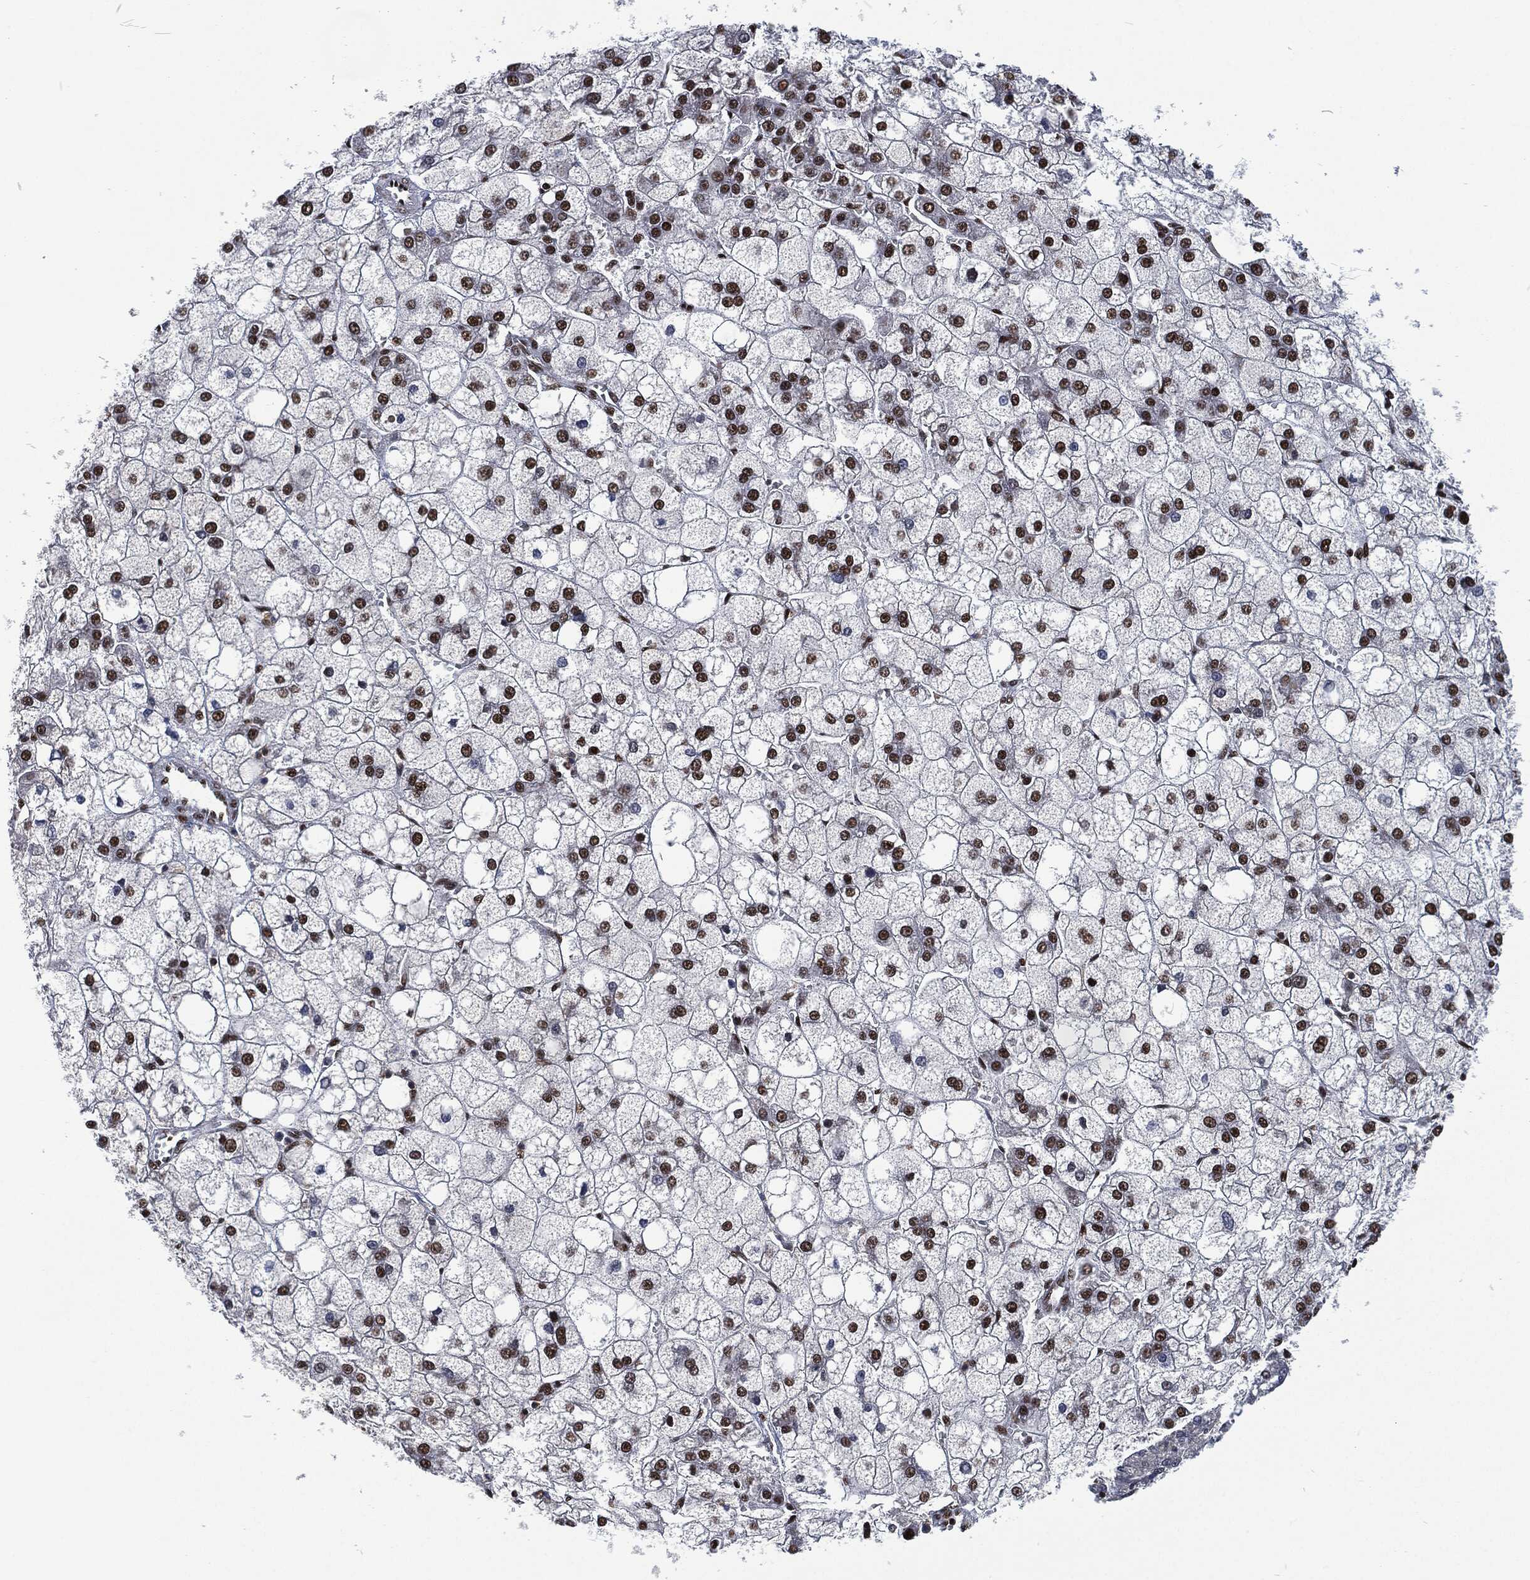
{"staining": {"intensity": "strong", "quantity": "25%-75%", "location": "nuclear"}, "tissue": "liver cancer", "cell_type": "Tumor cells", "image_type": "cancer", "snomed": [{"axis": "morphology", "description": "Carcinoma, Hepatocellular, NOS"}, {"axis": "topography", "description": "Liver"}], "caption": "This micrograph shows liver cancer stained with immunohistochemistry (IHC) to label a protein in brown. The nuclear of tumor cells show strong positivity for the protein. Nuclei are counter-stained blue.", "gene": "DCPS", "patient": {"sex": "male", "age": 73}}